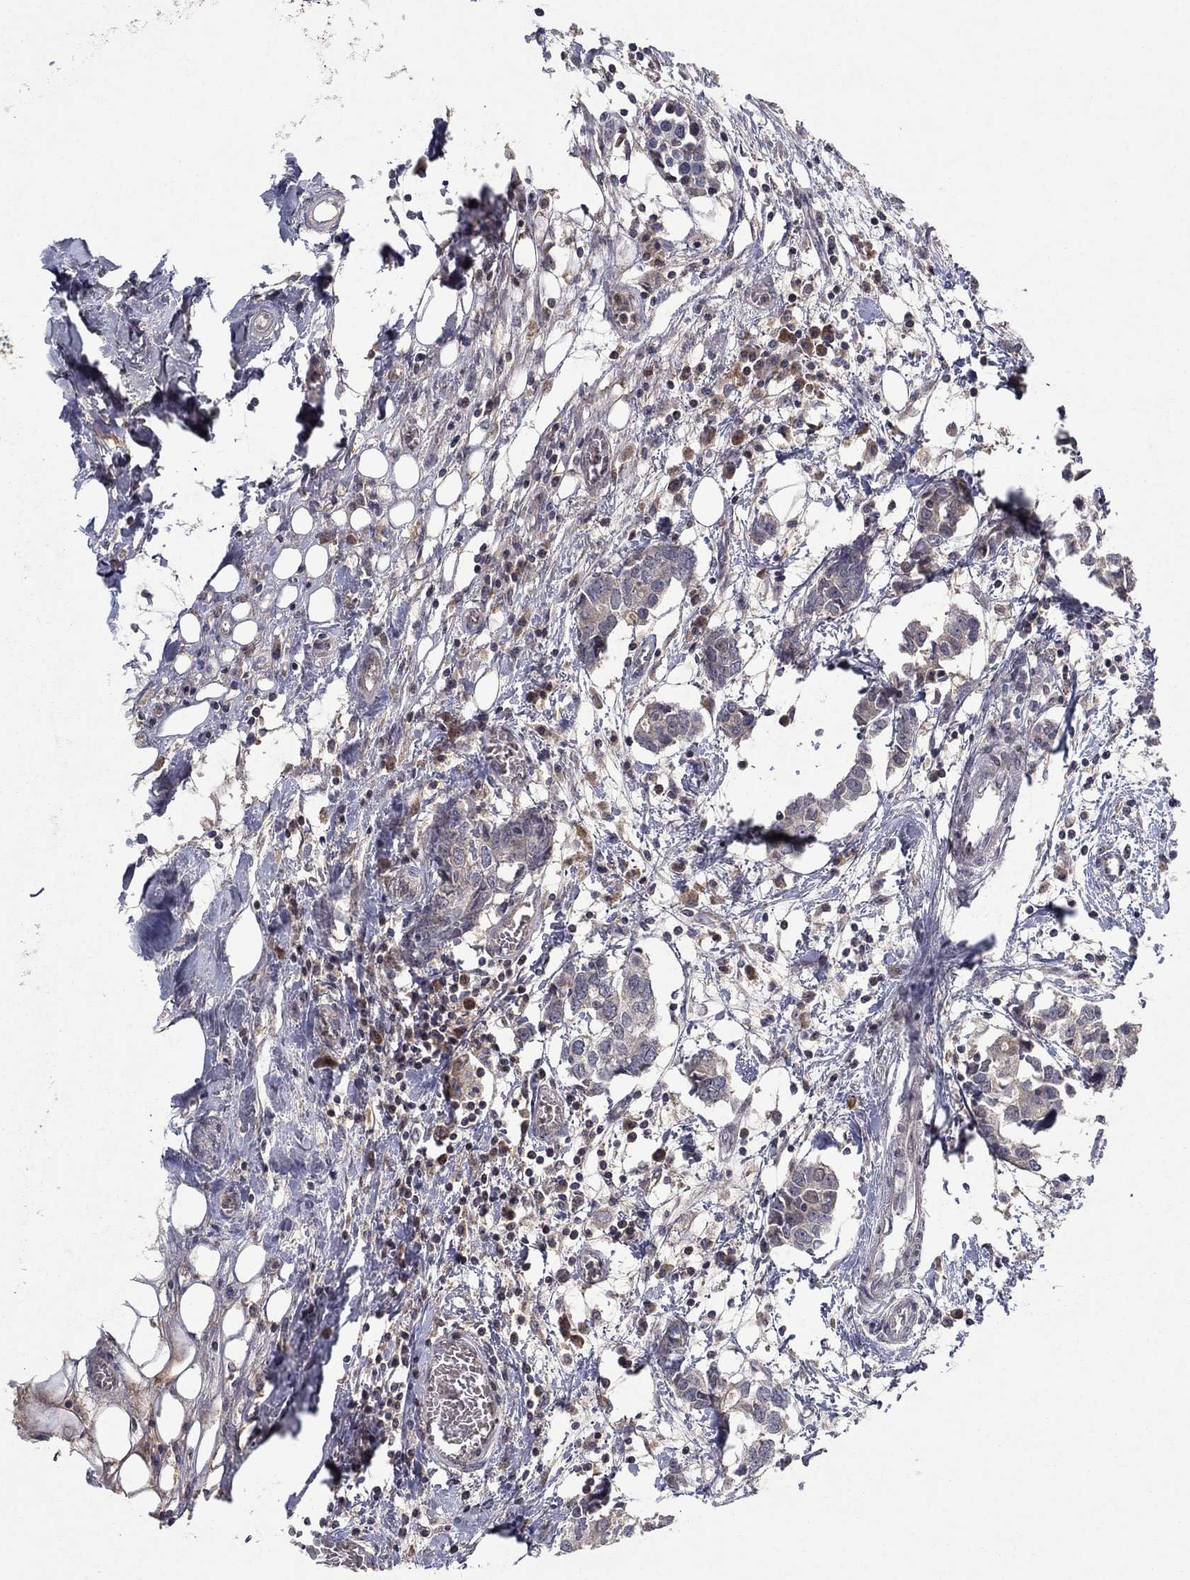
{"staining": {"intensity": "negative", "quantity": "none", "location": "none"}, "tissue": "breast cancer", "cell_type": "Tumor cells", "image_type": "cancer", "snomed": [{"axis": "morphology", "description": "Duct carcinoma"}, {"axis": "topography", "description": "Breast"}], "caption": "Tumor cells are negative for protein expression in human breast cancer (invasive ductal carcinoma). The staining was performed using DAB (3,3'-diaminobenzidine) to visualize the protein expression in brown, while the nuclei were stained in blue with hematoxylin (Magnification: 20x).", "gene": "IL4", "patient": {"sex": "female", "age": 83}}